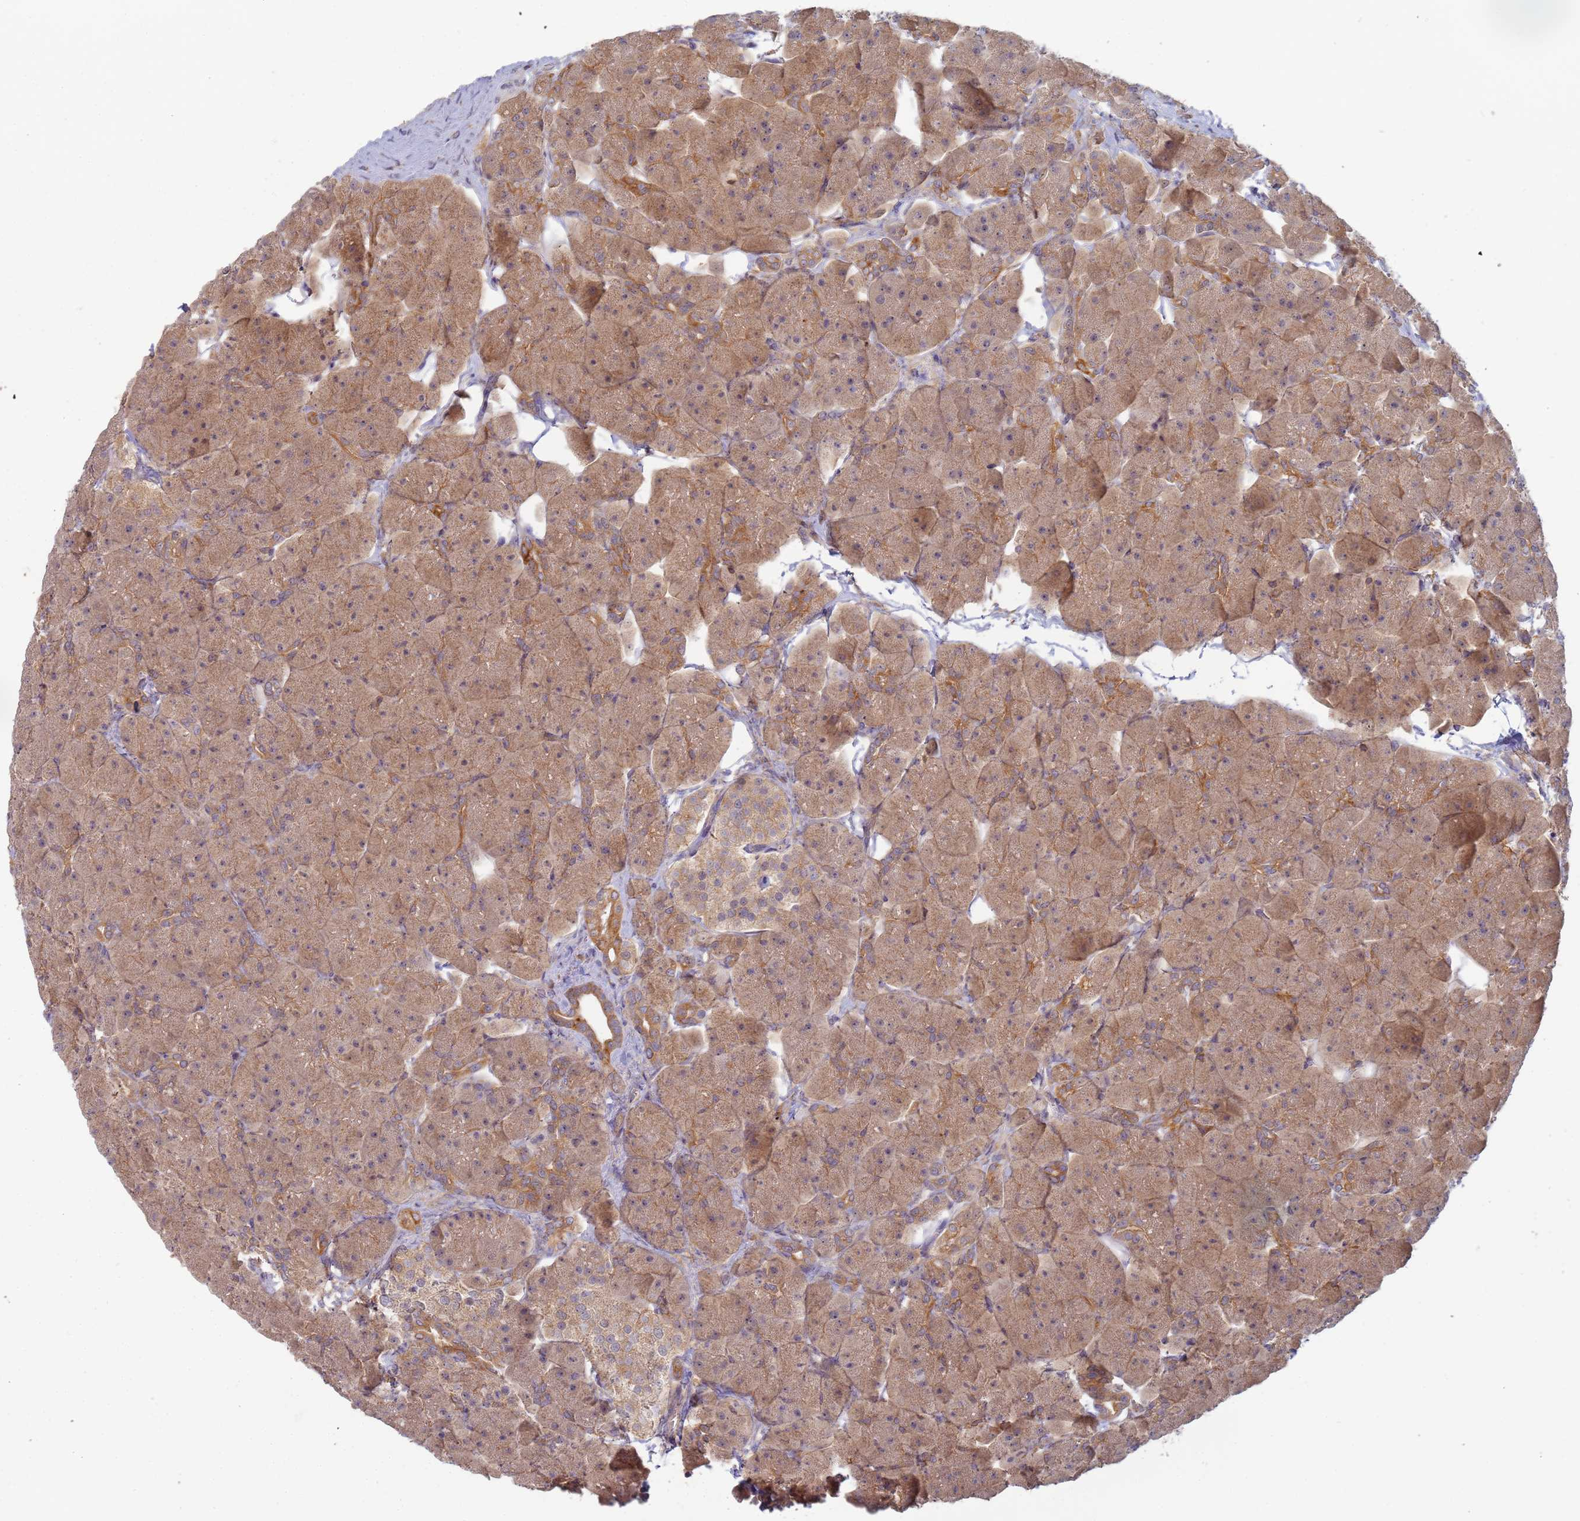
{"staining": {"intensity": "moderate", "quantity": ">75%", "location": "cytoplasmic/membranous"}, "tissue": "pancreas", "cell_type": "Exocrine glandular cells", "image_type": "normal", "snomed": [{"axis": "morphology", "description": "Normal tissue, NOS"}, {"axis": "topography", "description": "Pancreas"}], "caption": "The image demonstrates immunohistochemical staining of unremarkable pancreas. There is moderate cytoplasmic/membranous positivity is identified in about >75% of exocrine glandular cells. The protein is shown in brown color, while the nuclei are stained blue.", "gene": "SHARPIN", "patient": {"sex": "male", "age": 66}}